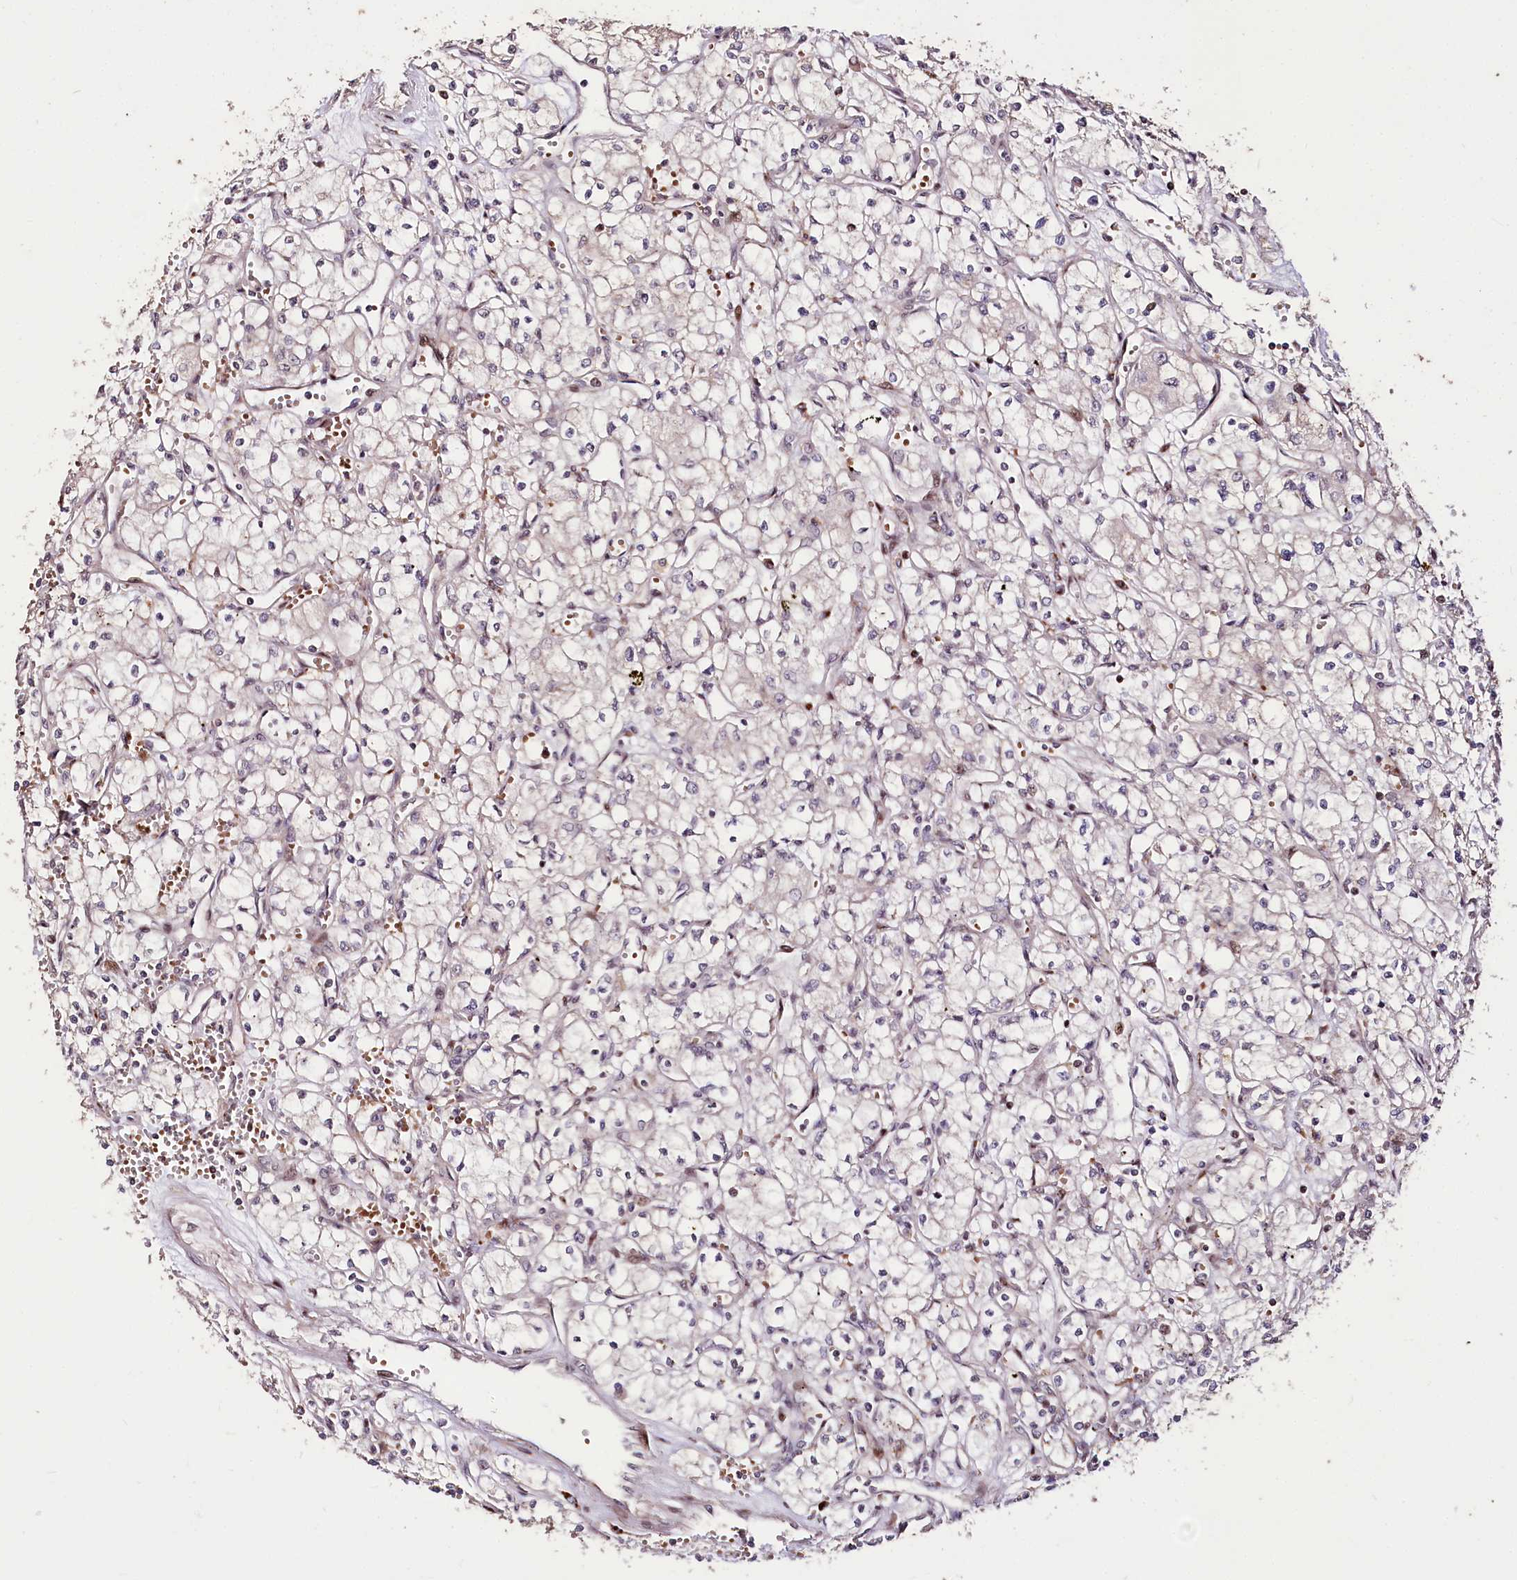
{"staining": {"intensity": "negative", "quantity": "none", "location": "none"}, "tissue": "renal cancer", "cell_type": "Tumor cells", "image_type": "cancer", "snomed": [{"axis": "morphology", "description": "Adenocarcinoma, NOS"}, {"axis": "topography", "description": "Kidney"}], "caption": "Adenocarcinoma (renal) stained for a protein using immunohistochemistry shows no positivity tumor cells.", "gene": "CARD19", "patient": {"sex": "male", "age": 59}}